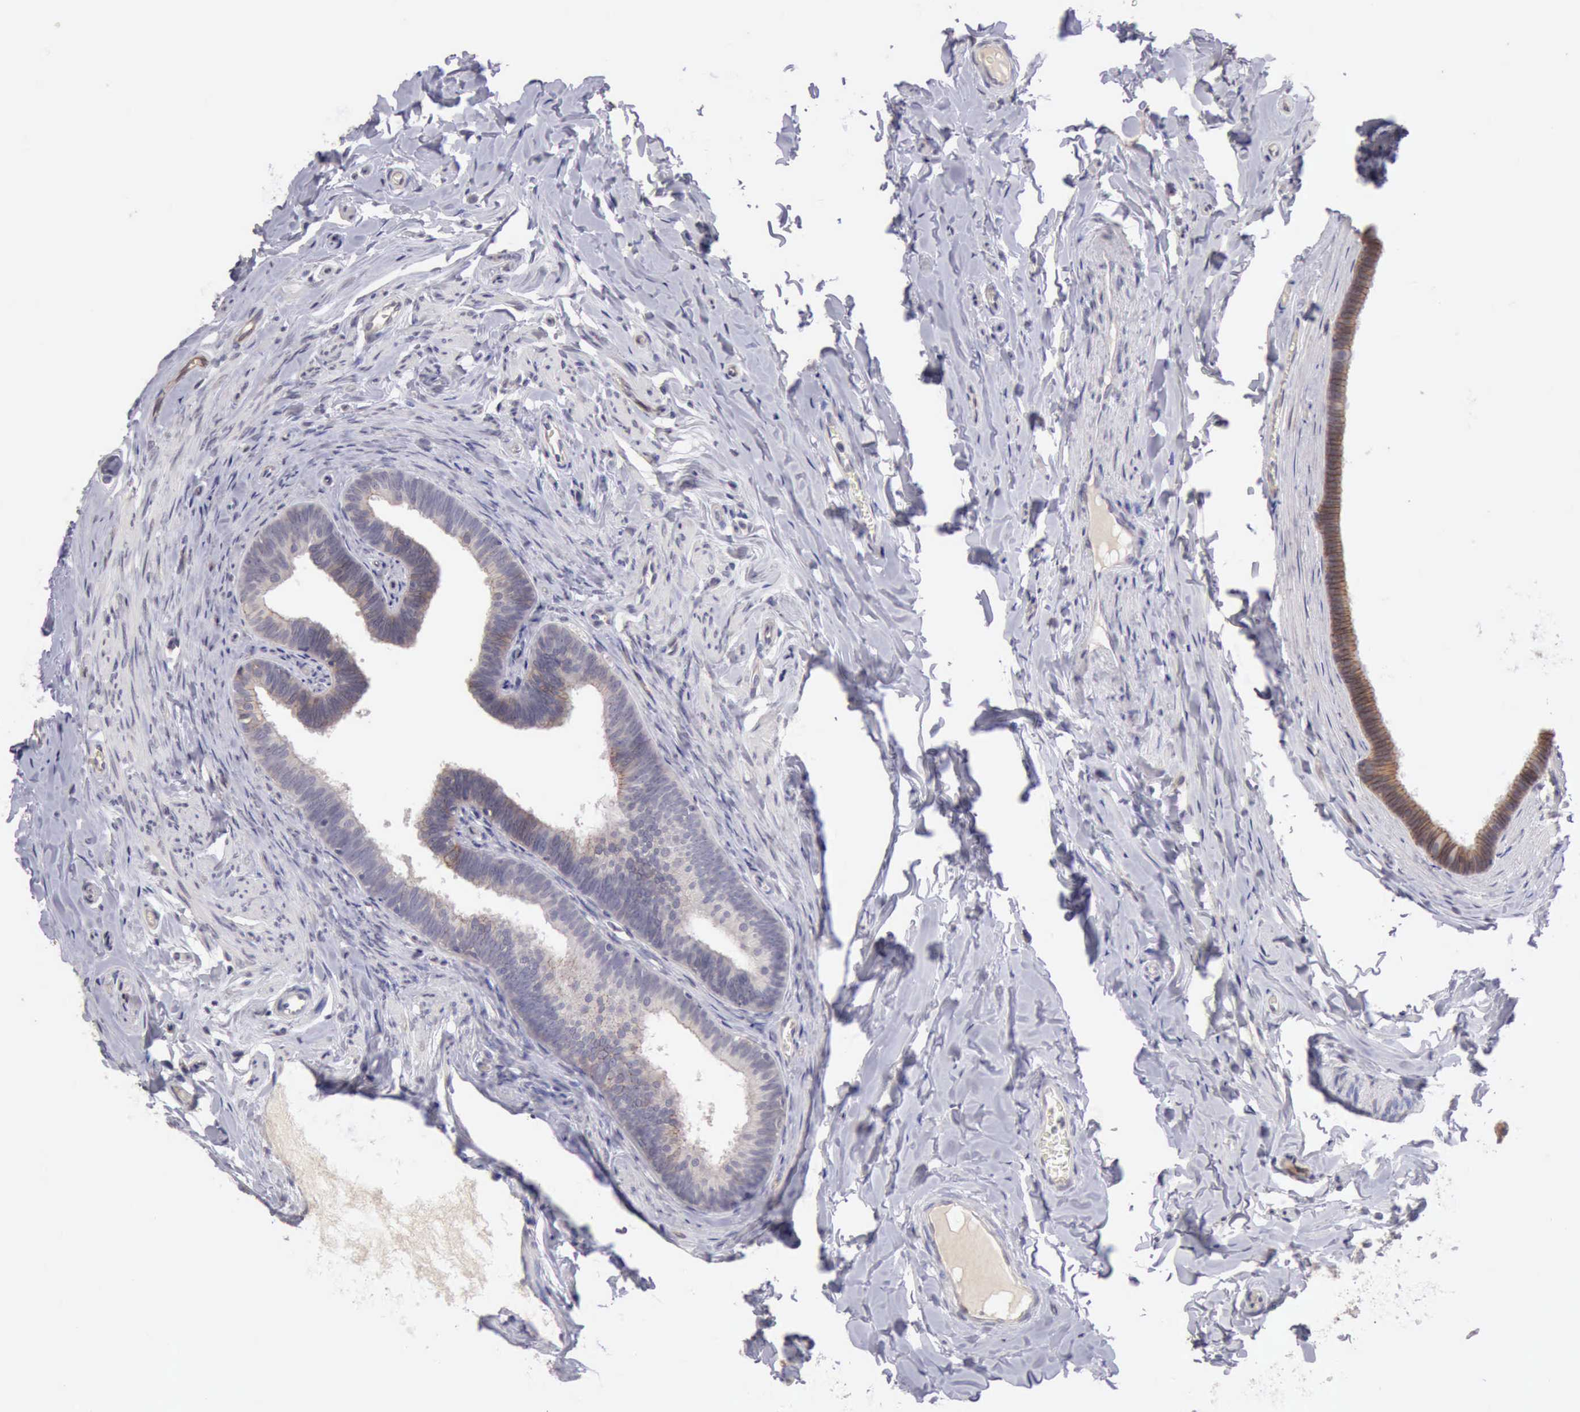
{"staining": {"intensity": "moderate", "quantity": "25%-75%", "location": "cytoplasmic/membranous"}, "tissue": "epididymis", "cell_type": "Glandular cells", "image_type": "normal", "snomed": [{"axis": "morphology", "description": "Normal tissue, NOS"}, {"axis": "topography", "description": "Epididymis"}], "caption": "Immunohistochemistry (IHC) photomicrograph of benign epididymis: epididymis stained using IHC shows medium levels of moderate protein expression localized specifically in the cytoplasmic/membranous of glandular cells, appearing as a cytoplasmic/membranous brown color.", "gene": "KCND1", "patient": {"sex": "male", "age": 26}}